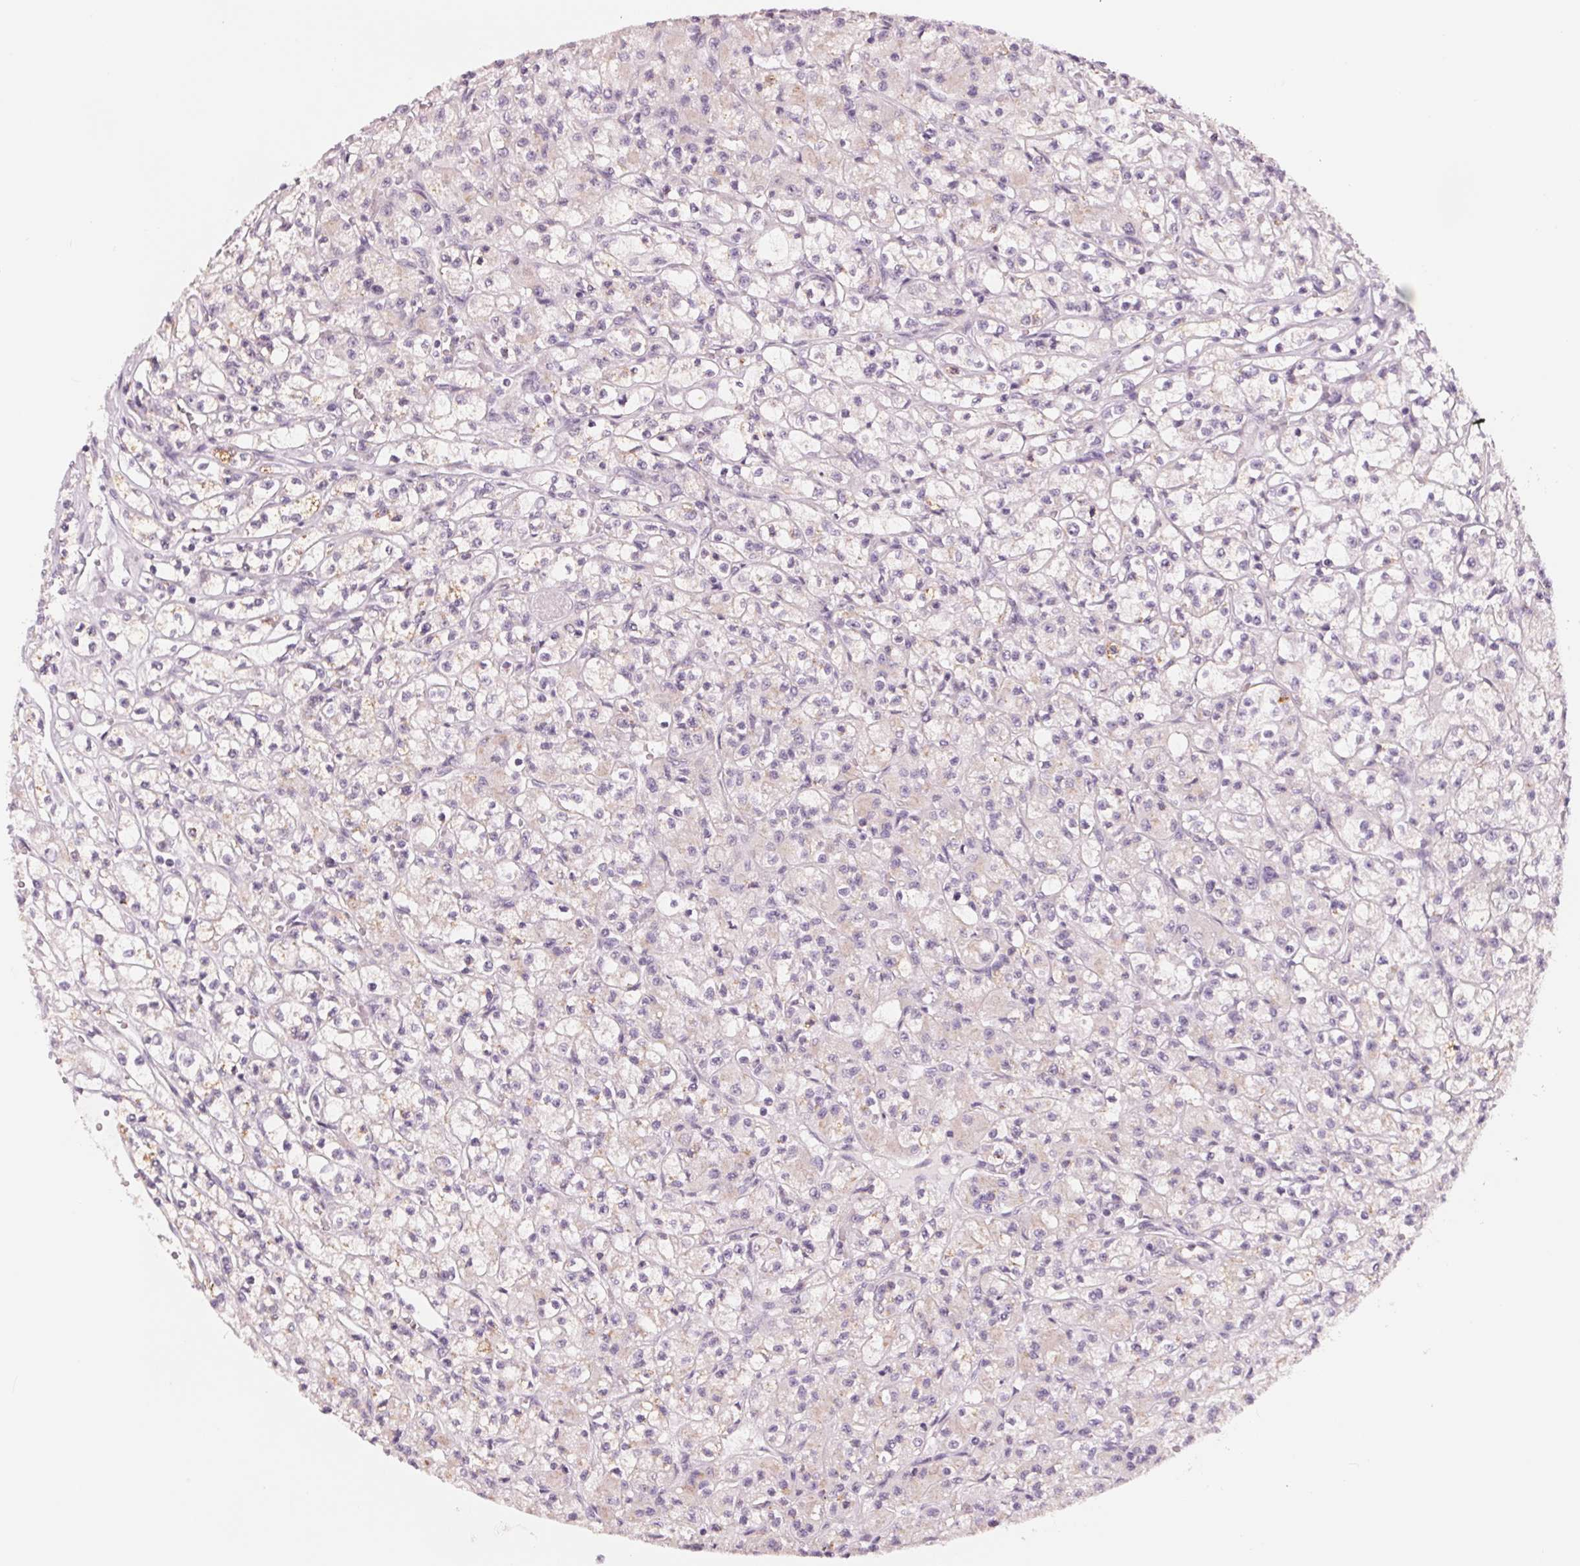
{"staining": {"intensity": "negative", "quantity": "none", "location": "none"}, "tissue": "renal cancer", "cell_type": "Tumor cells", "image_type": "cancer", "snomed": [{"axis": "morphology", "description": "Adenocarcinoma, NOS"}, {"axis": "topography", "description": "Kidney"}], "caption": "DAB immunohistochemical staining of human renal cancer displays no significant positivity in tumor cells.", "gene": "IL9R", "patient": {"sex": "female", "age": 70}}